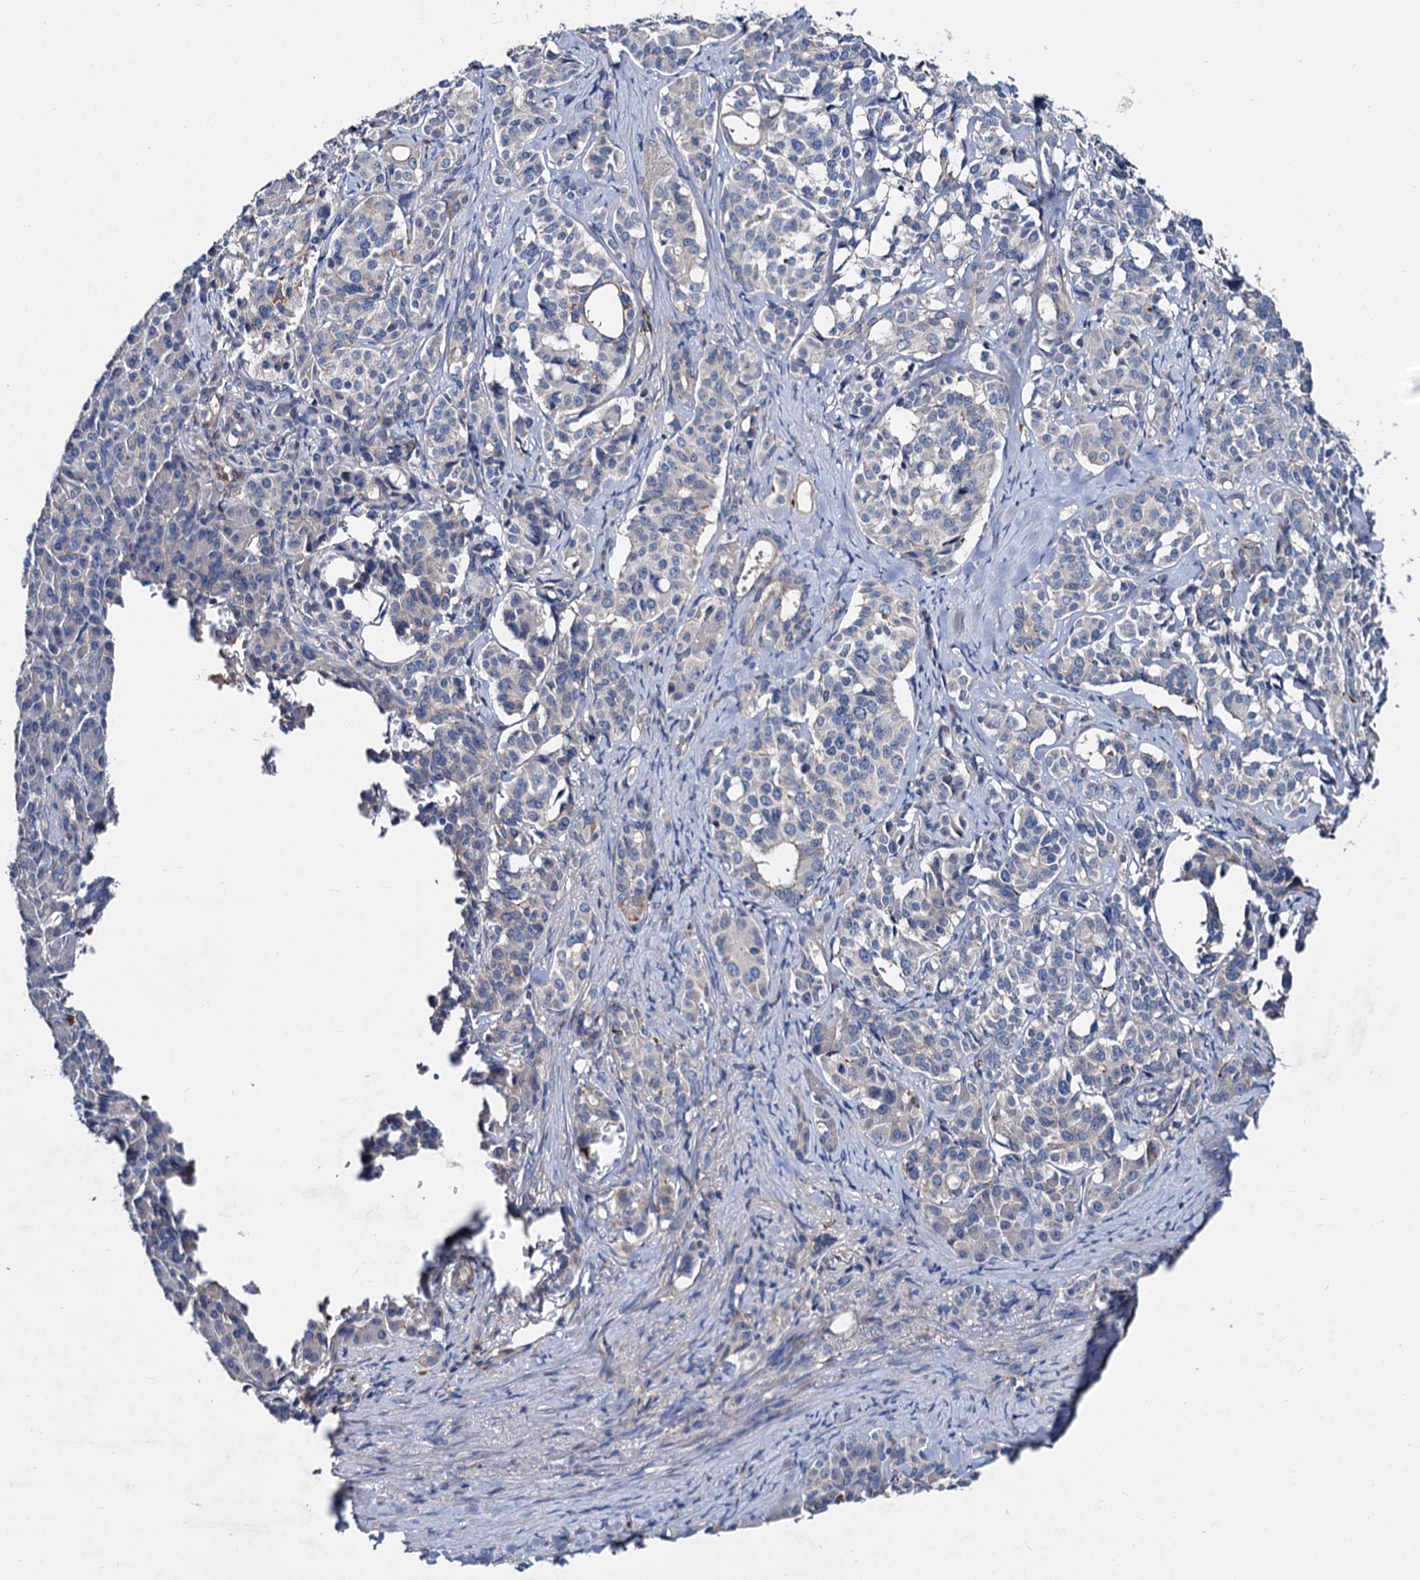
{"staining": {"intensity": "negative", "quantity": "none", "location": "none"}, "tissue": "pancreatic cancer", "cell_type": "Tumor cells", "image_type": "cancer", "snomed": [{"axis": "morphology", "description": "Adenocarcinoma, NOS"}, {"axis": "topography", "description": "Pancreas"}], "caption": "Image shows no protein positivity in tumor cells of pancreatic cancer (adenocarcinoma) tissue.", "gene": "HVCN1", "patient": {"sex": "female", "age": 74}}